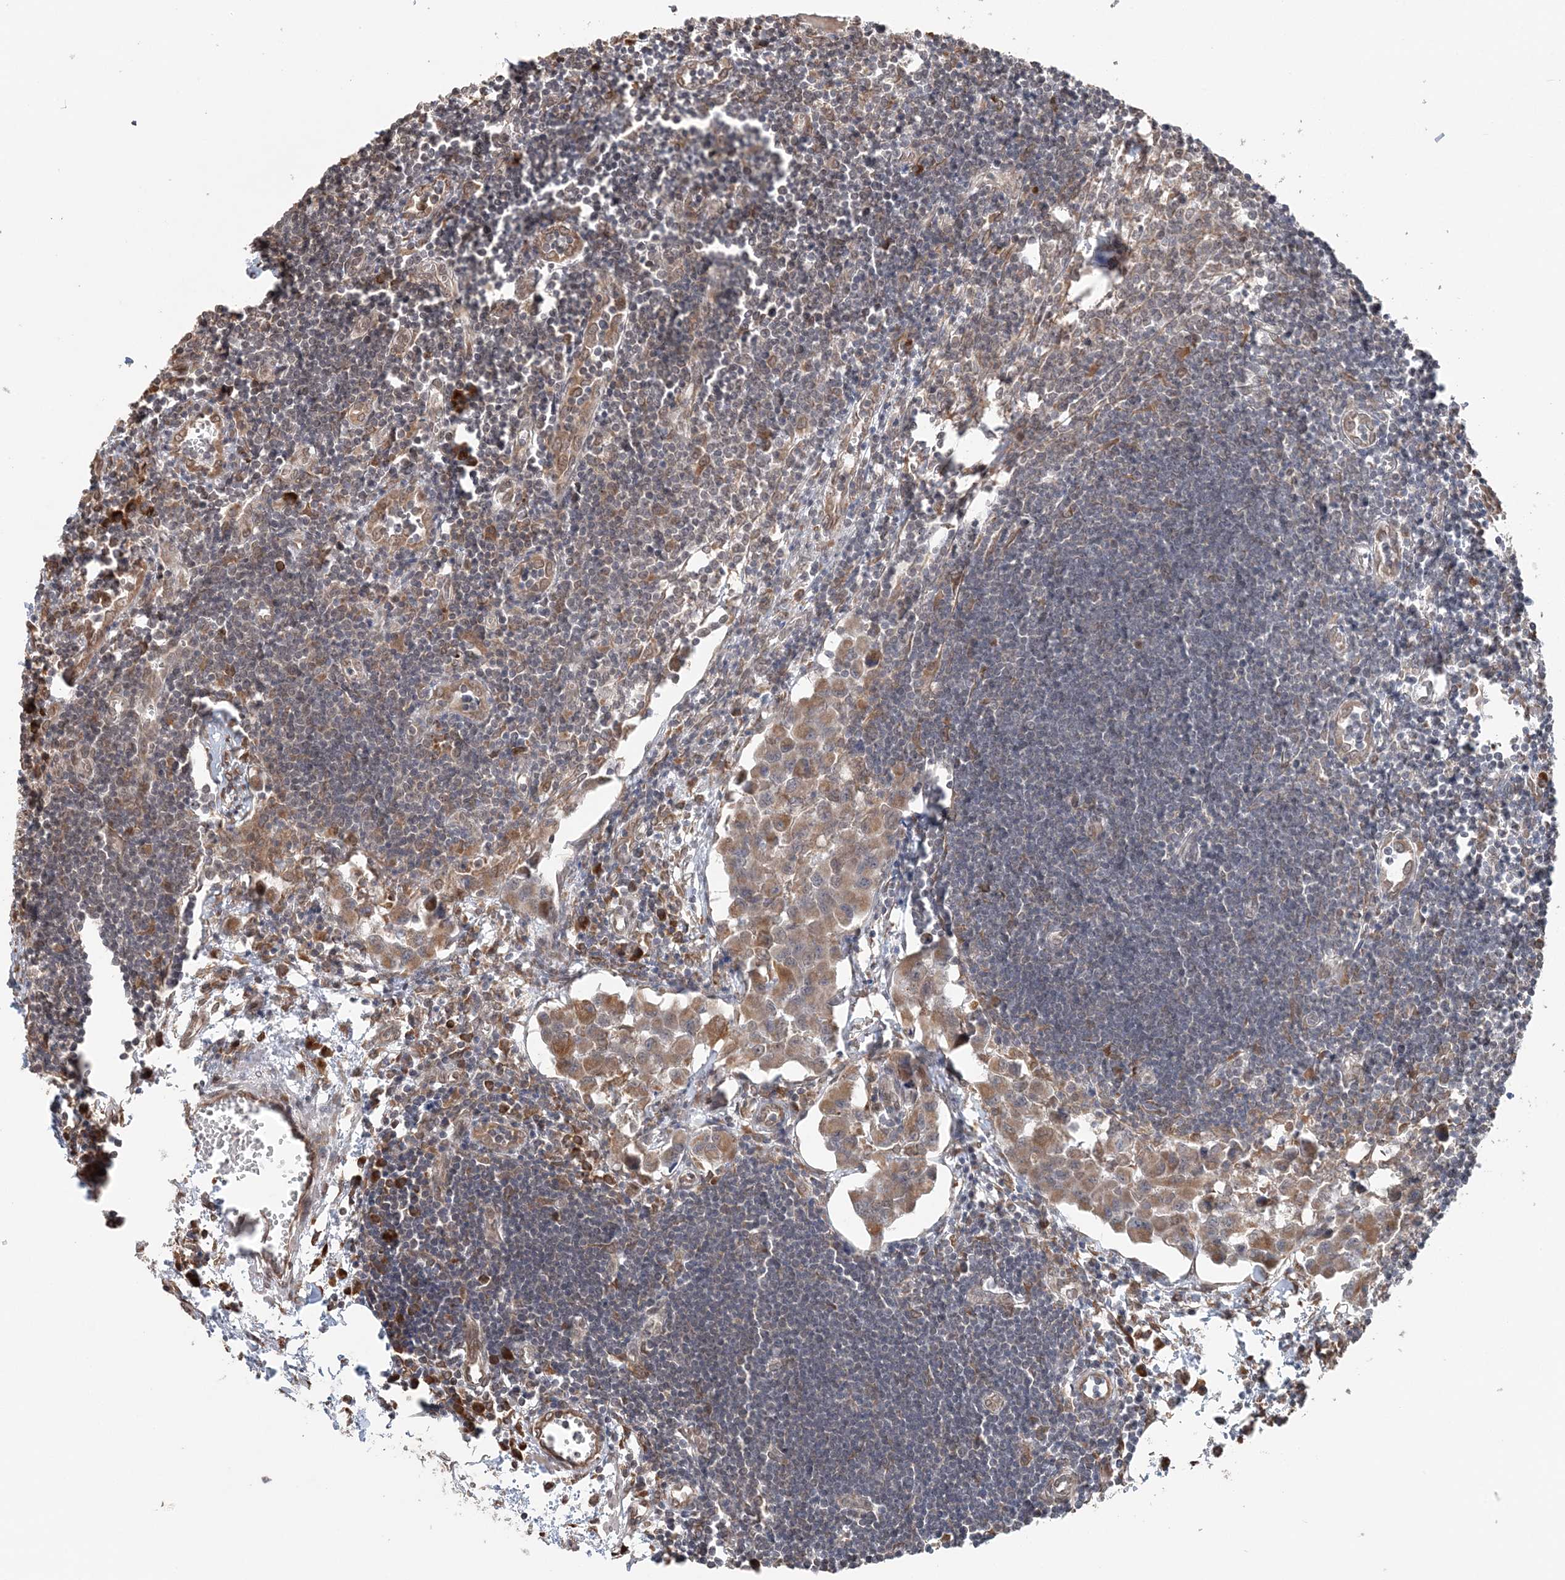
{"staining": {"intensity": "weak", "quantity": "25%-75%", "location": "cytoplasmic/membranous"}, "tissue": "lymph node", "cell_type": "Germinal center cells", "image_type": "normal", "snomed": [{"axis": "morphology", "description": "Normal tissue, NOS"}, {"axis": "morphology", "description": "Malignant melanoma, Metastatic site"}, {"axis": "topography", "description": "Lymph node"}], "caption": "Weak cytoplasmic/membranous expression is appreciated in approximately 25%-75% of germinal center cells in unremarkable lymph node.", "gene": "TMED10", "patient": {"sex": "male", "age": 41}}